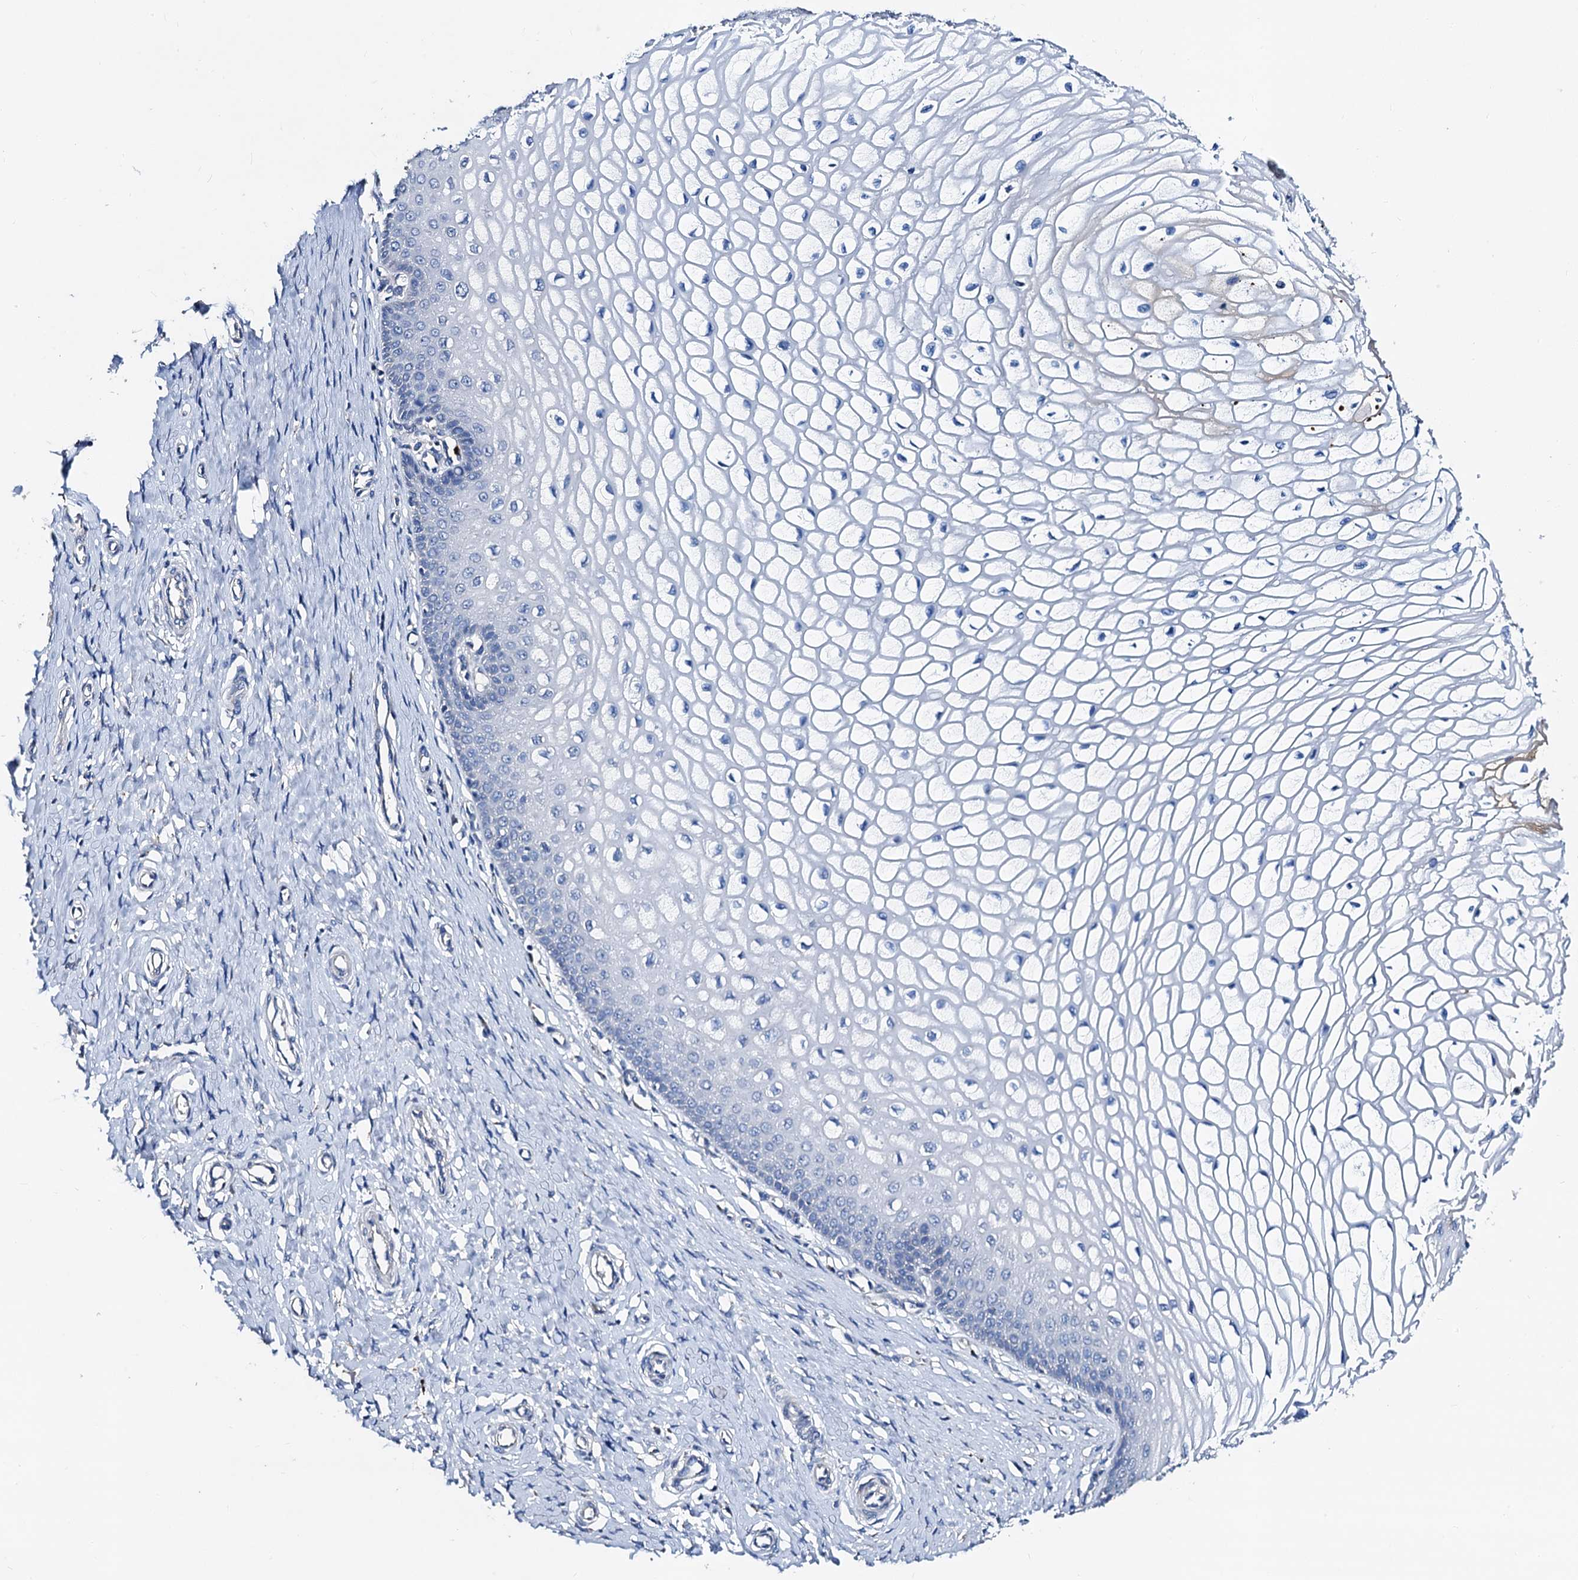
{"staining": {"intensity": "negative", "quantity": "none", "location": "none"}, "tissue": "cervix", "cell_type": "Glandular cells", "image_type": "normal", "snomed": [{"axis": "morphology", "description": "Normal tissue, NOS"}, {"axis": "topography", "description": "Cervix"}], "caption": "Protein analysis of normal cervix shows no significant staining in glandular cells.", "gene": "FREM3", "patient": {"sex": "female", "age": 55}}